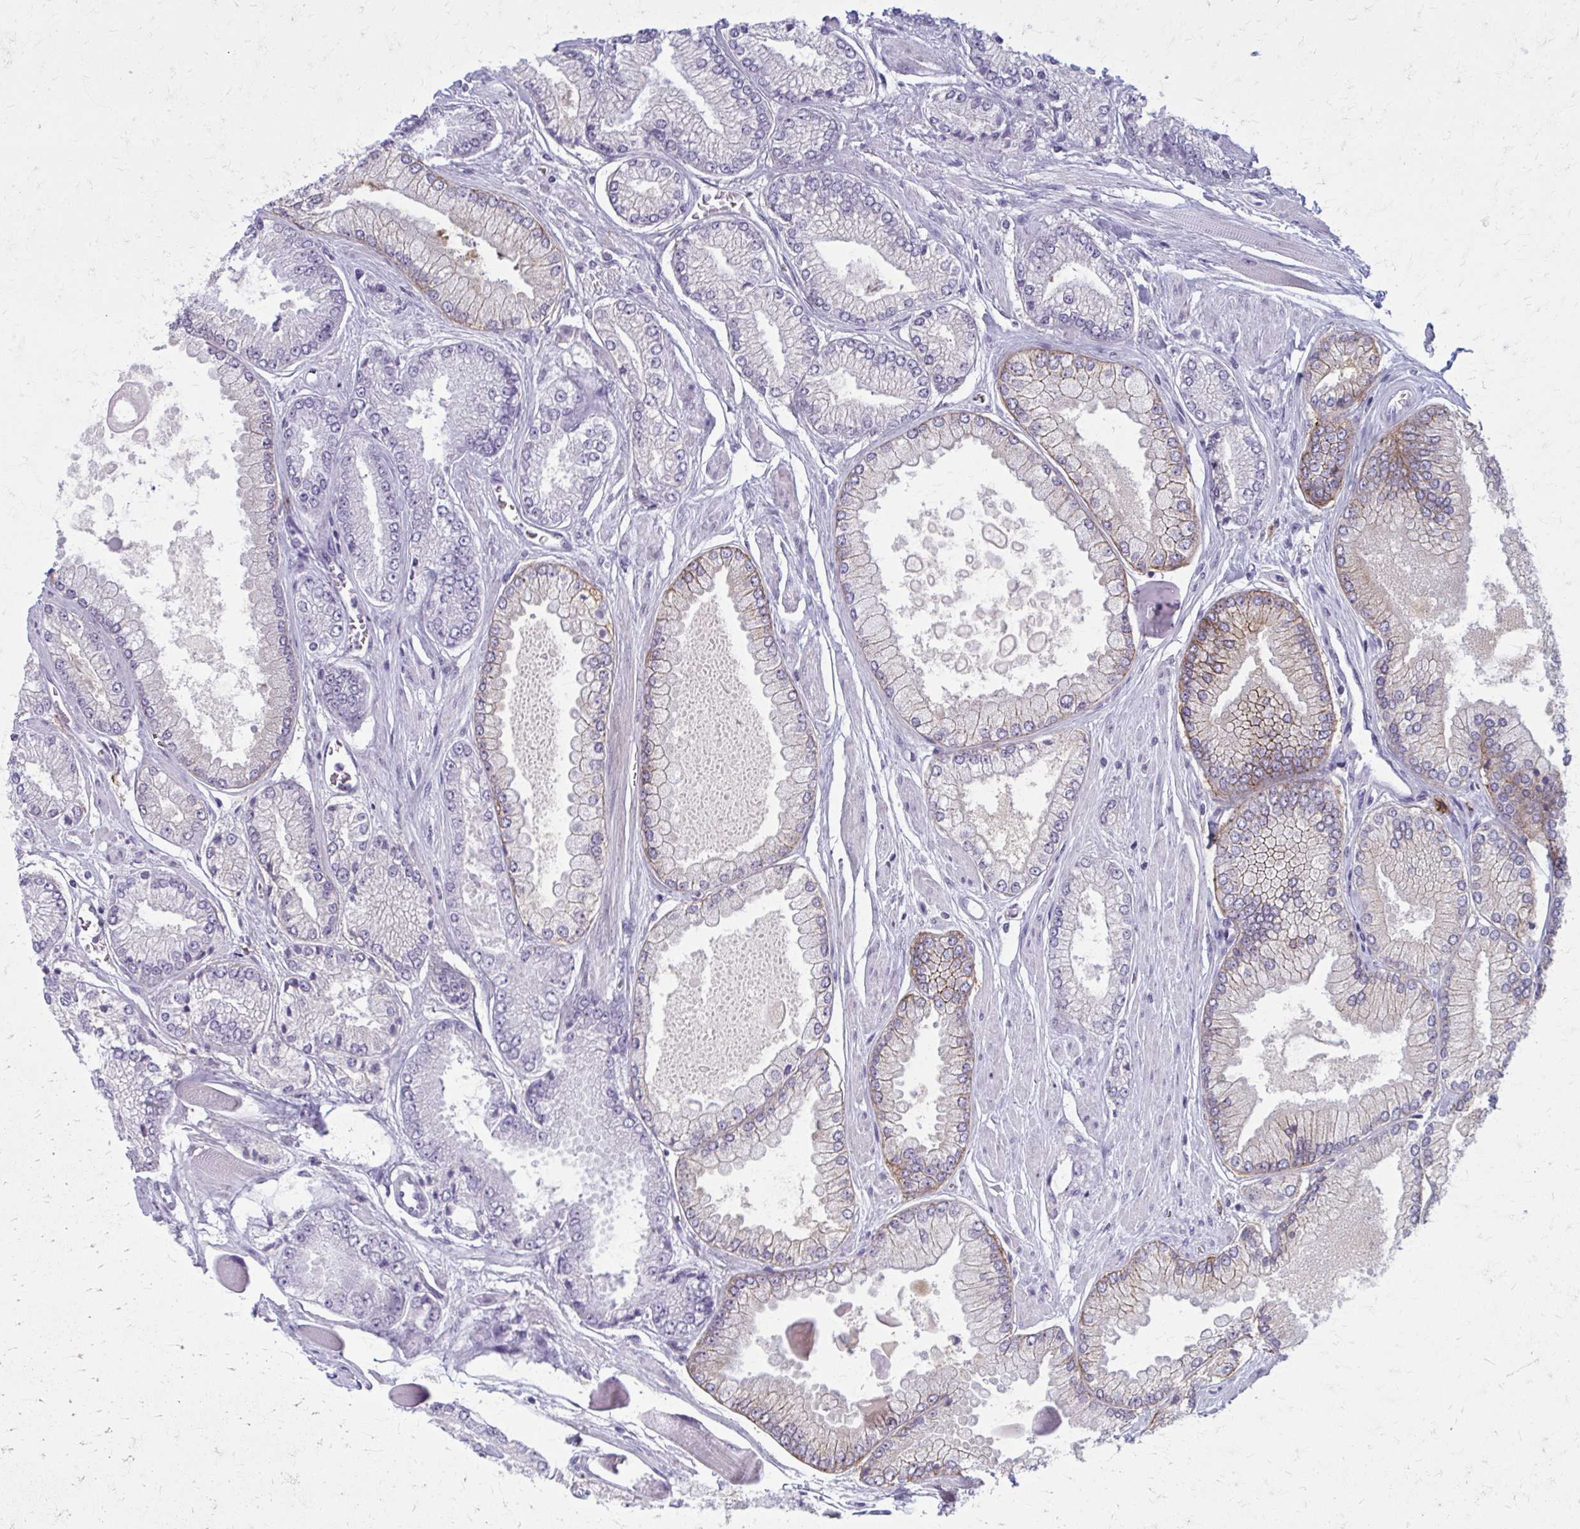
{"staining": {"intensity": "moderate", "quantity": "<25%", "location": "cytoplasmic/membranous"}, "tissue": "prostate cancer", "cell_type": "Tumor cells", "image_type": "cancer", "snomed": [{"axis": "morphology", "description": "Adenocarcinoma, Low grade"}, {"axis": "topography", "description": "Prostate"}], "caption": "A low amount of moderate cytoplasmic/membranous staining is seen in approximately <25% of tumor cells in low-grade adenocarcinoma (prostate) tissue.", "gene": "CD38", "patient": {"sex": "male", "age": 67}}